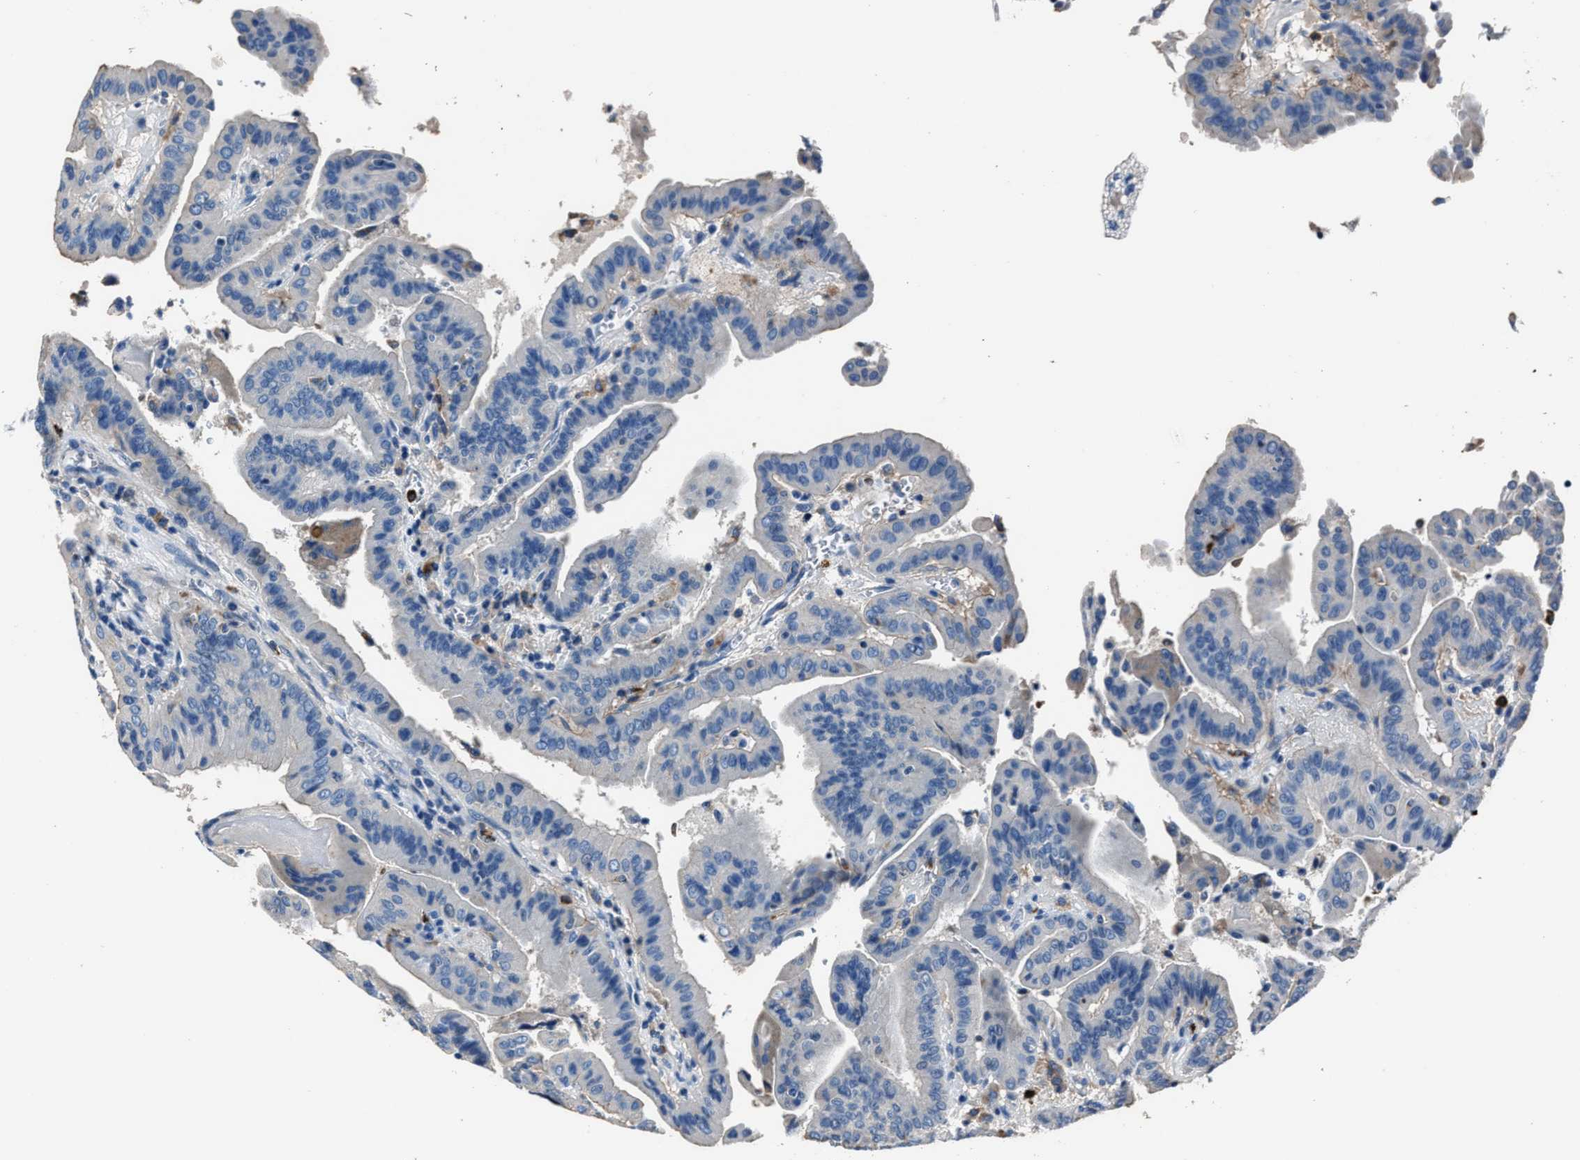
{"staining": {"intensity": "negative", "quantity": "none", "location": "none"}, "tissue": "thyroid cancer", "cell_type": "Tumor cells", "image_type": "cancer", "snomed": [{"axis": "morphology", "description": "Papillary adenocarcinoma, NOS"}, {"axis": "topography", "description": "Thyroid gland"}], "caption": "Photomicrograph shows no significant protein expression in tumor cells of papillary adenocarcinoma (thyroid). The staining was performed using DAB to visualize the protein expression in brown, while the nuclei were stained in blue with hematoxylin (Magnification: 20x).", "gene": "FGL2", "patient": {"sex": "male", "age": 33}}